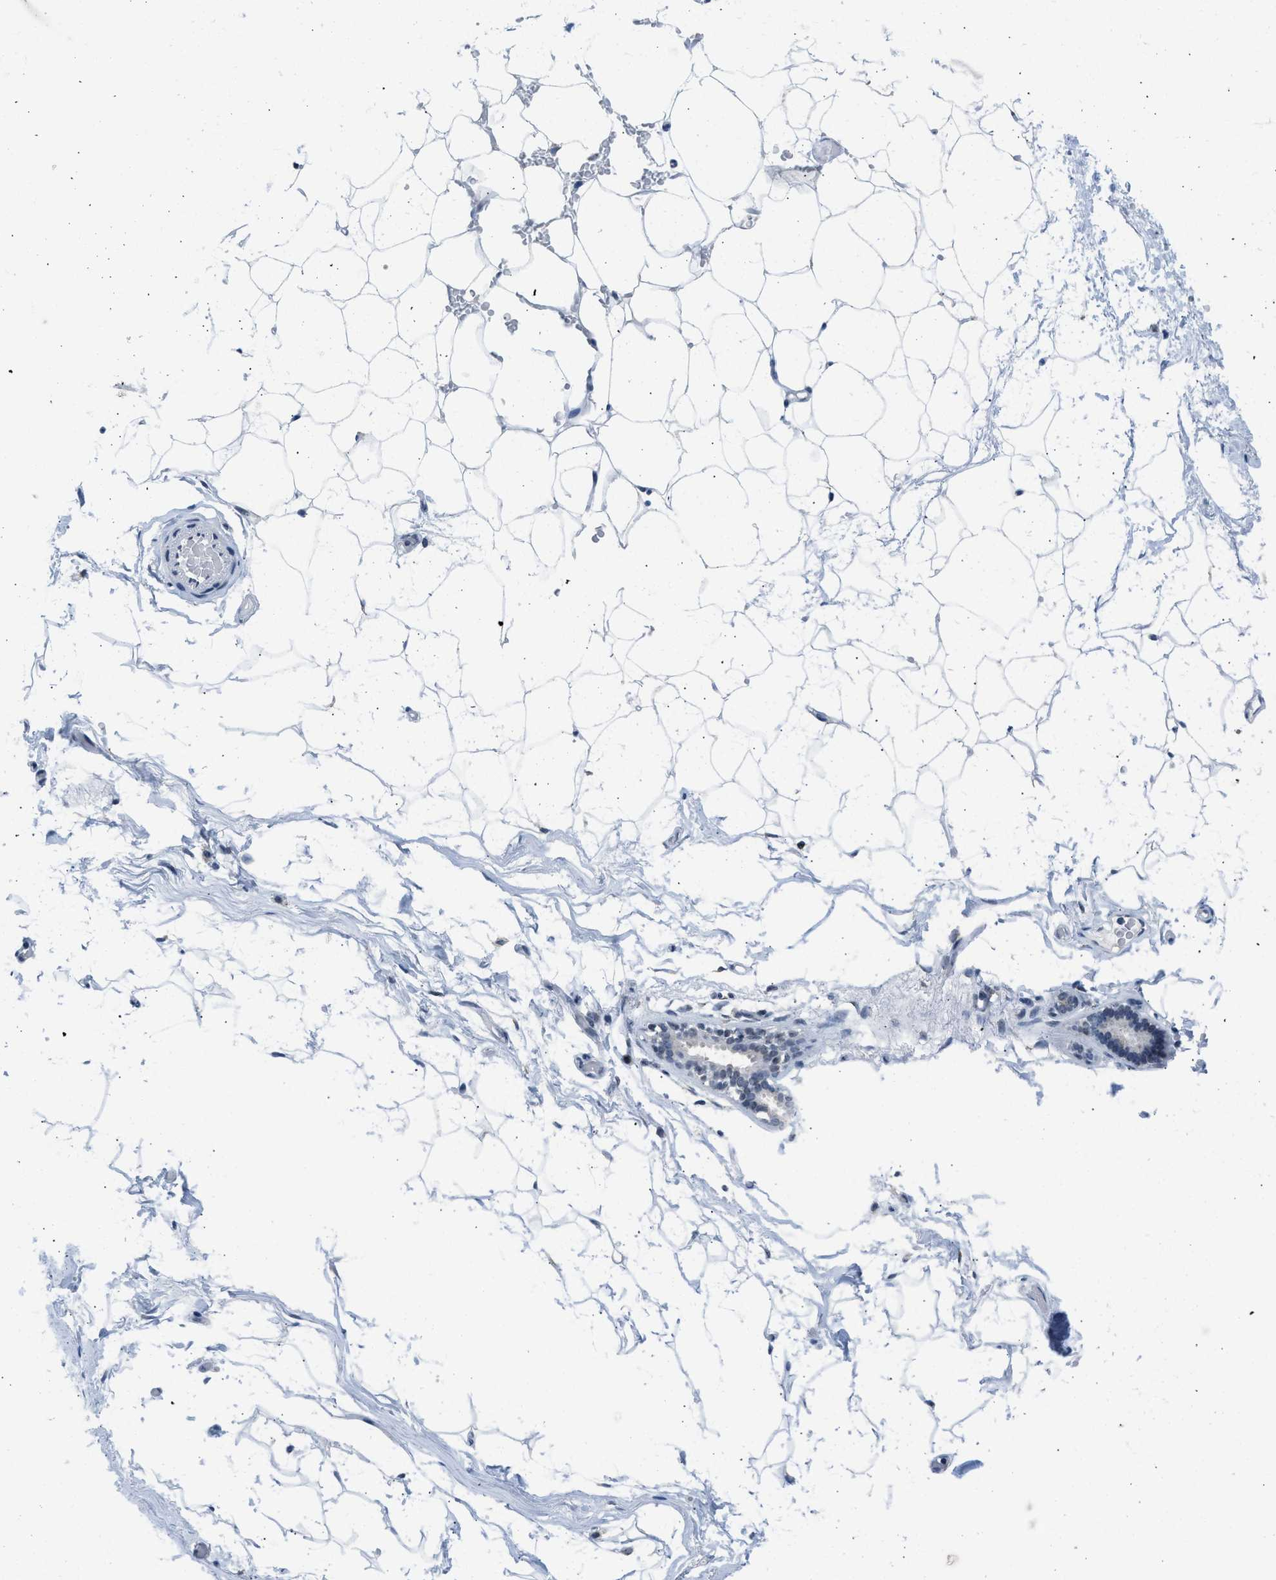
{"staining": {"intensity": "negative", "quantity": "none", "location": "none"}, "tissue": "adipose tissue", "cell_type": "Adipocytes", "image_type": "normal", "snomed": [{"axis": "morphology", "description": "Normal tissue, NOS"}, {"axis": "topography", "description": "Breast"}, {"axis": "topography", "description": "Soft tissue"}], "caption": "This histopathology image is of benign adipose tissue stained with immunohistochemistry to label a protein in brown with the nuclei are counter-stained blue. There is no staining in adipocytes. (Stains: DAB immunohistochemistry with hematoxylin counter stain, Microscopy: brightfield microscopy at high magnification).", "gene": "TERF2IP", "patient": {"sex": "female", "age": 75}}